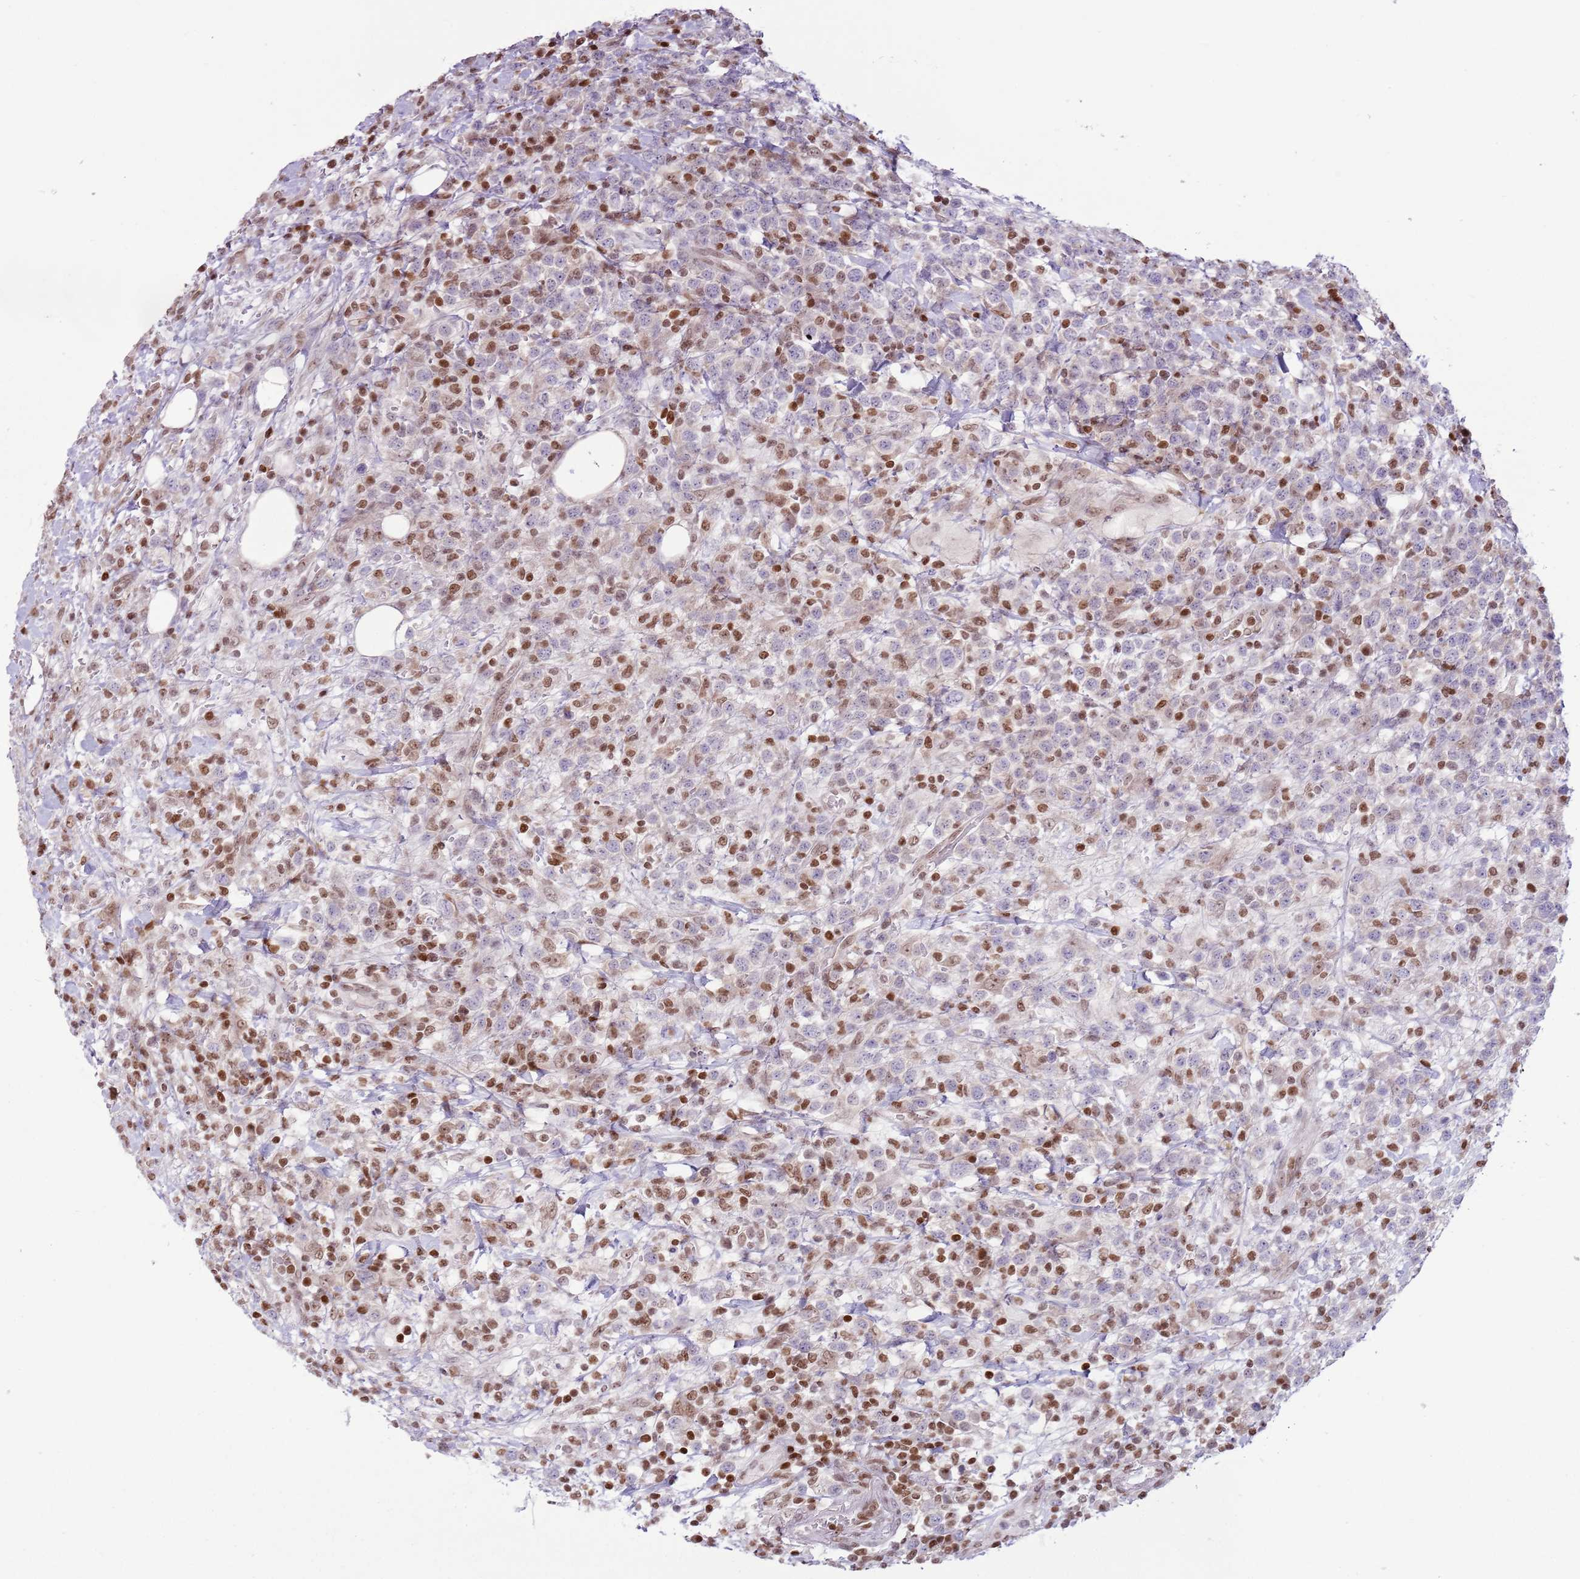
{"staining": {"intensity": "moderate", "quantity": "25%-75%", "location": "nuclear"}, "tissue": "lymphoma", "cell_type": "Tumor cells", "image_type": "cancer", "snomed": [{"axis": "morphology", "description": "Malignant lymphoma, non-Hodgkin's type, High grade"}, {"axis": "topography", "description": "Colon"}], "caption": "Immunohistochemical staining of lymphoma reveals medium levels of moderate nuclear protein expression in approximately 25%-75% of tumor cells.", "gene": "SELENOH", "patient": {"sex": "female", "age": 53}}